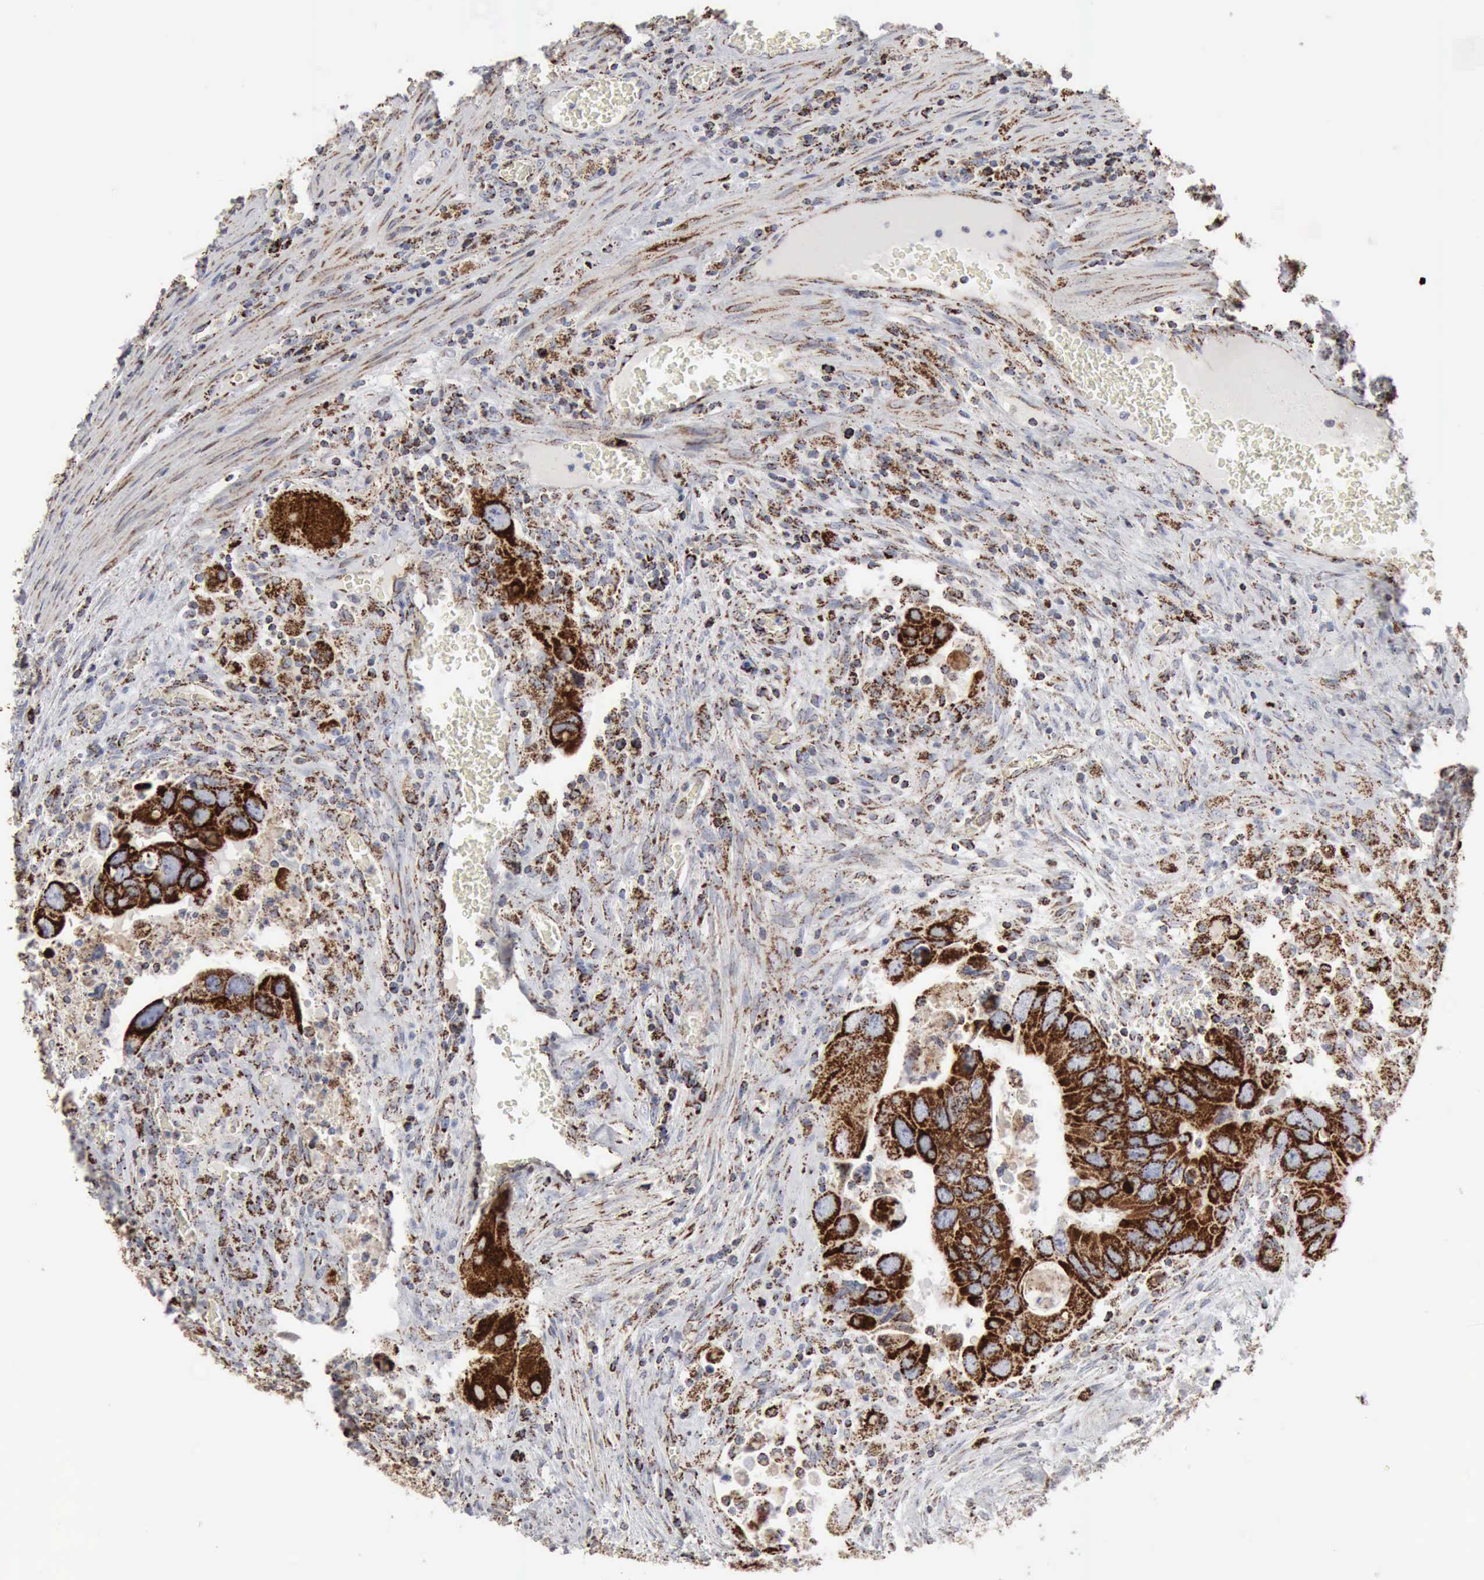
{"staining": {"intensity": "strong", "quantity": ">75%", "location": "cytoplasmic/membranous"}, "tissue": "colorectal cancer", "cell_type": "Tumor cells", "image_type": "cancer", "snomed": [{"axis": "morphology", "description": "Adenocarcinoma, NOS"}, {"axis": "topography", "description": "Rectum"}], "caption": "A high amount of strong cytoplasmic/membranous expression is seen in approximately >75% of tumor cells in colorectal cancer tissue.", "gene": "ACO2", "patient": {"sex": "male", "age": 70}}